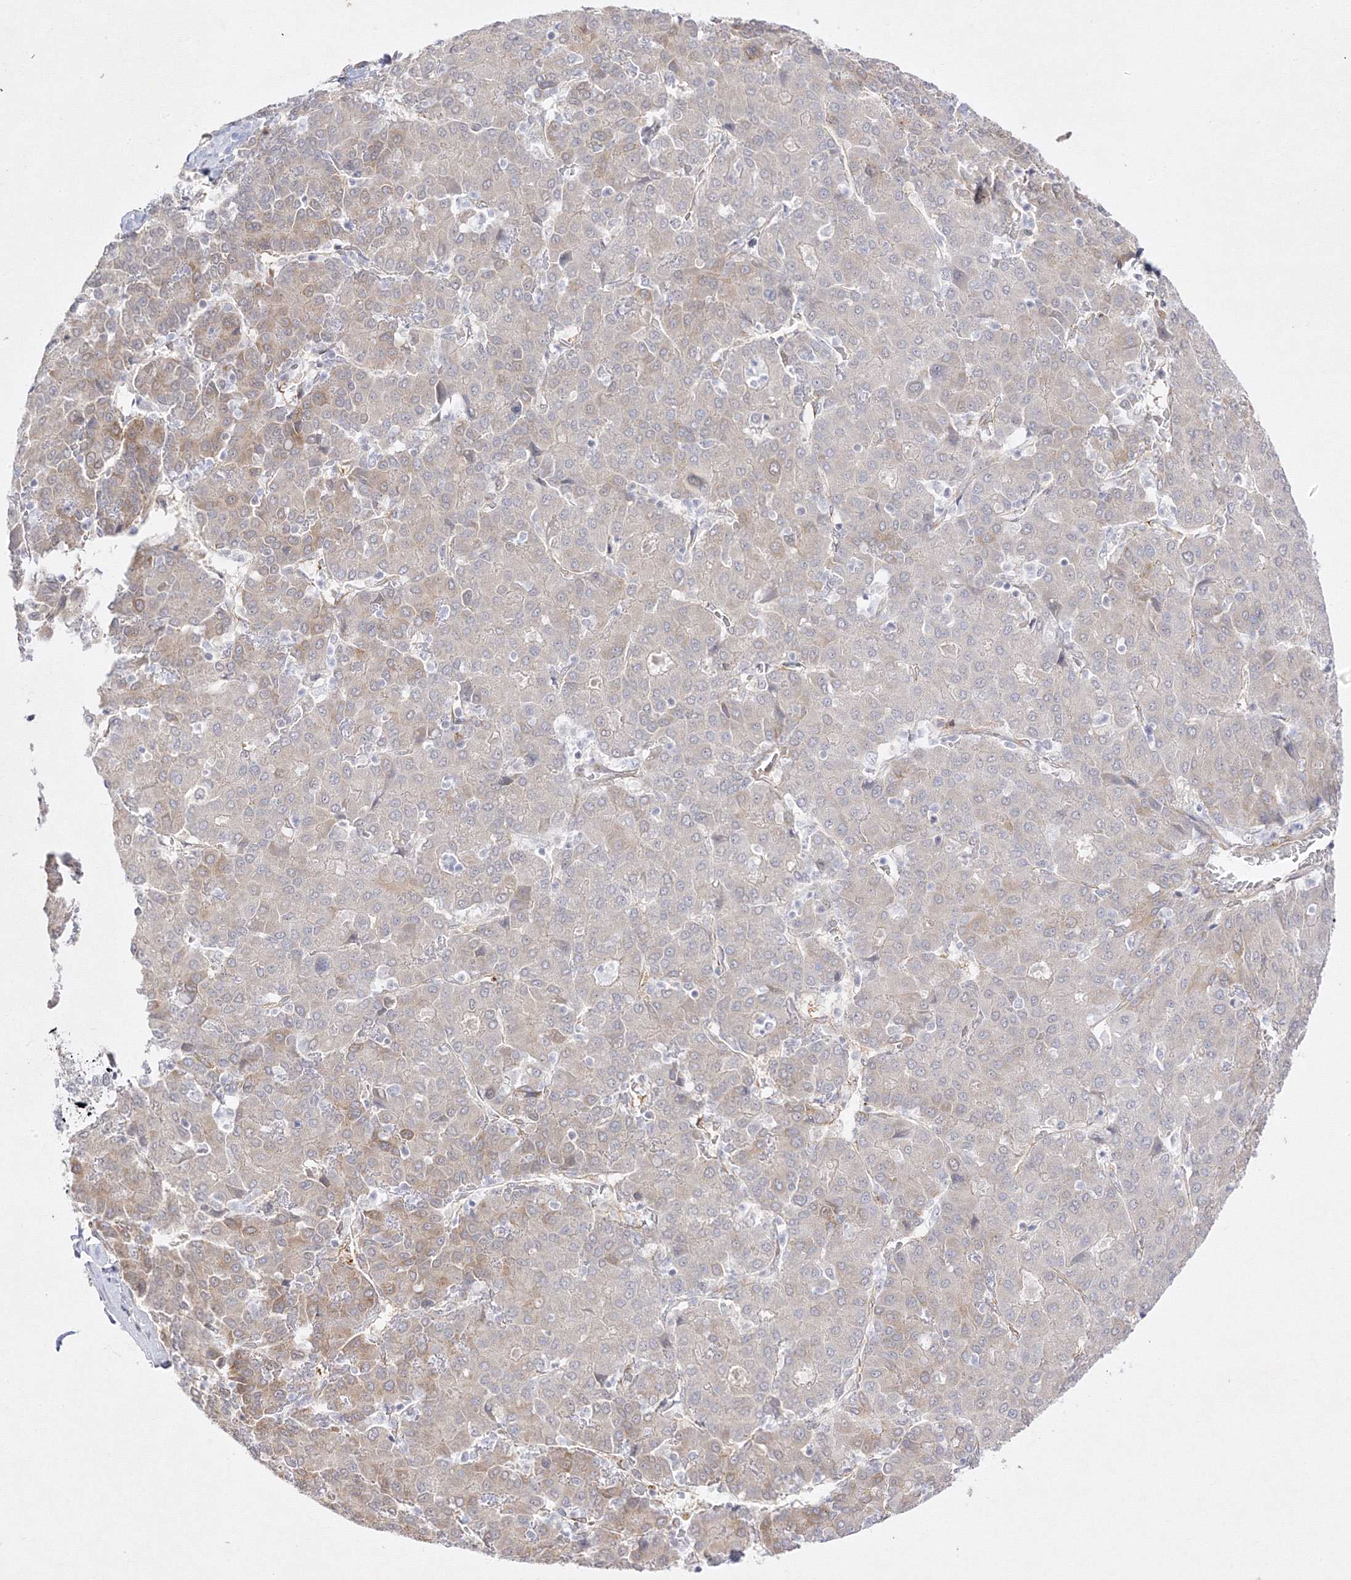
{"staining": {"intensity": "weak", "quantity": "<25%", "location": "cytoplasmic/membranous"}, "tissue": "liver cancer", "cell_type": "Tumor cells", "image_type": "cancer", "snomed": [{"axis": "morphology", "description": "Carcinoma, Hepatocellular, NOS"}, {"axis": "topography", "description": "Liver"}], "caption": "Immunohistochemical staining of liver cancer (hepatocellular carcinoma) demonstrates no significant positivity in tumor cells.", "gene": "C2CD2", "patient": {"sex": "male", "age": 65}}